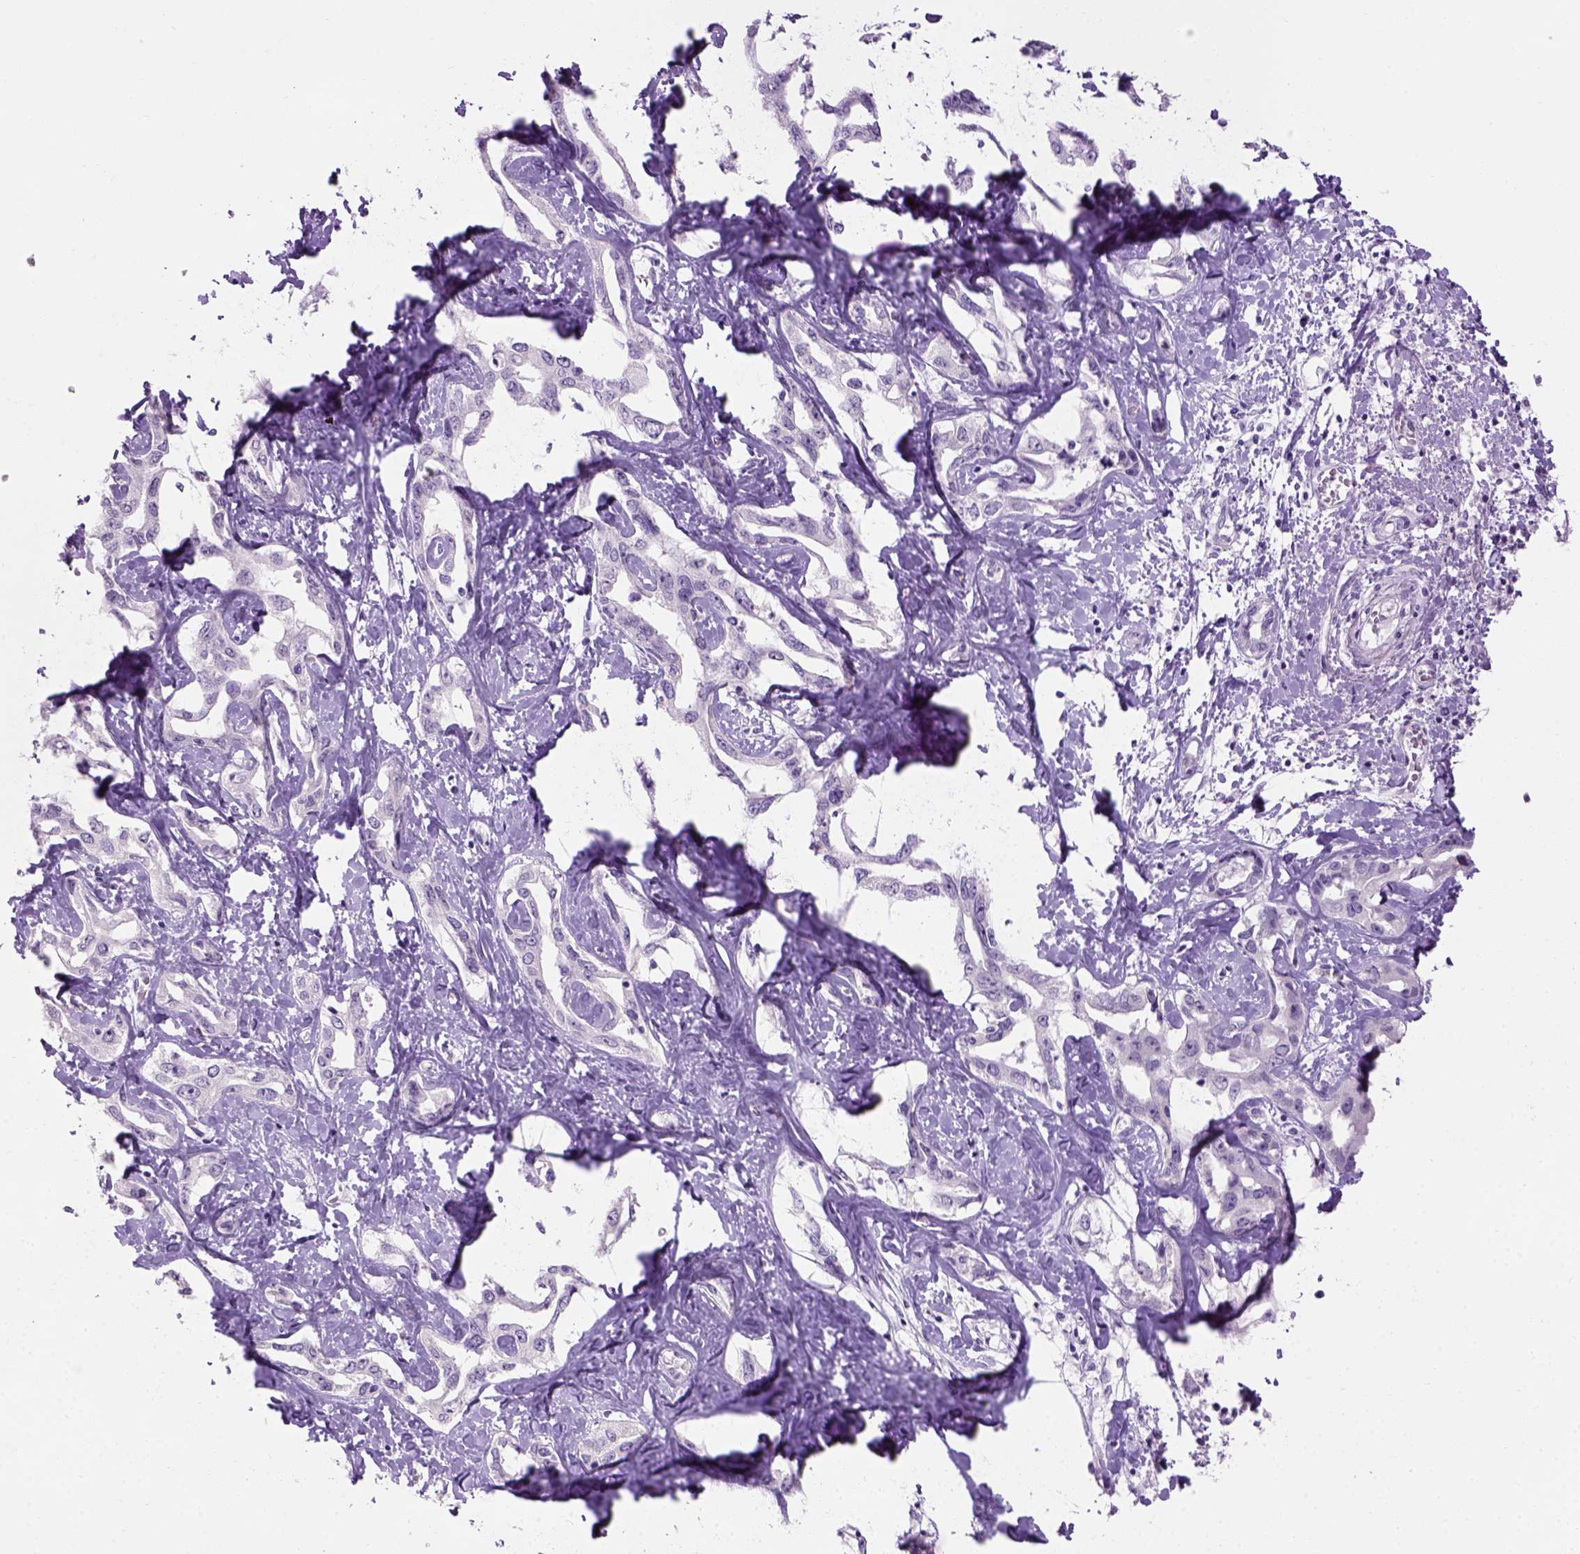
{"staining": {"intensity": "negative", "quantity": "none", "location": "none"}, "tissue": "liver cancer", "cell_type": "Tumor cells", "image_type": "cancer", "snomed": [{"axis": "morphology", "description": "Cholangiocarcinoma"}, {"axis": "topography", "description": "Liver"}], "caption": "Tumor cells are negative for protein expression in human cholangiocarcinoma (liver).", "gene": "GABRB2", "patient": {"sex": "male", "age": 59}}